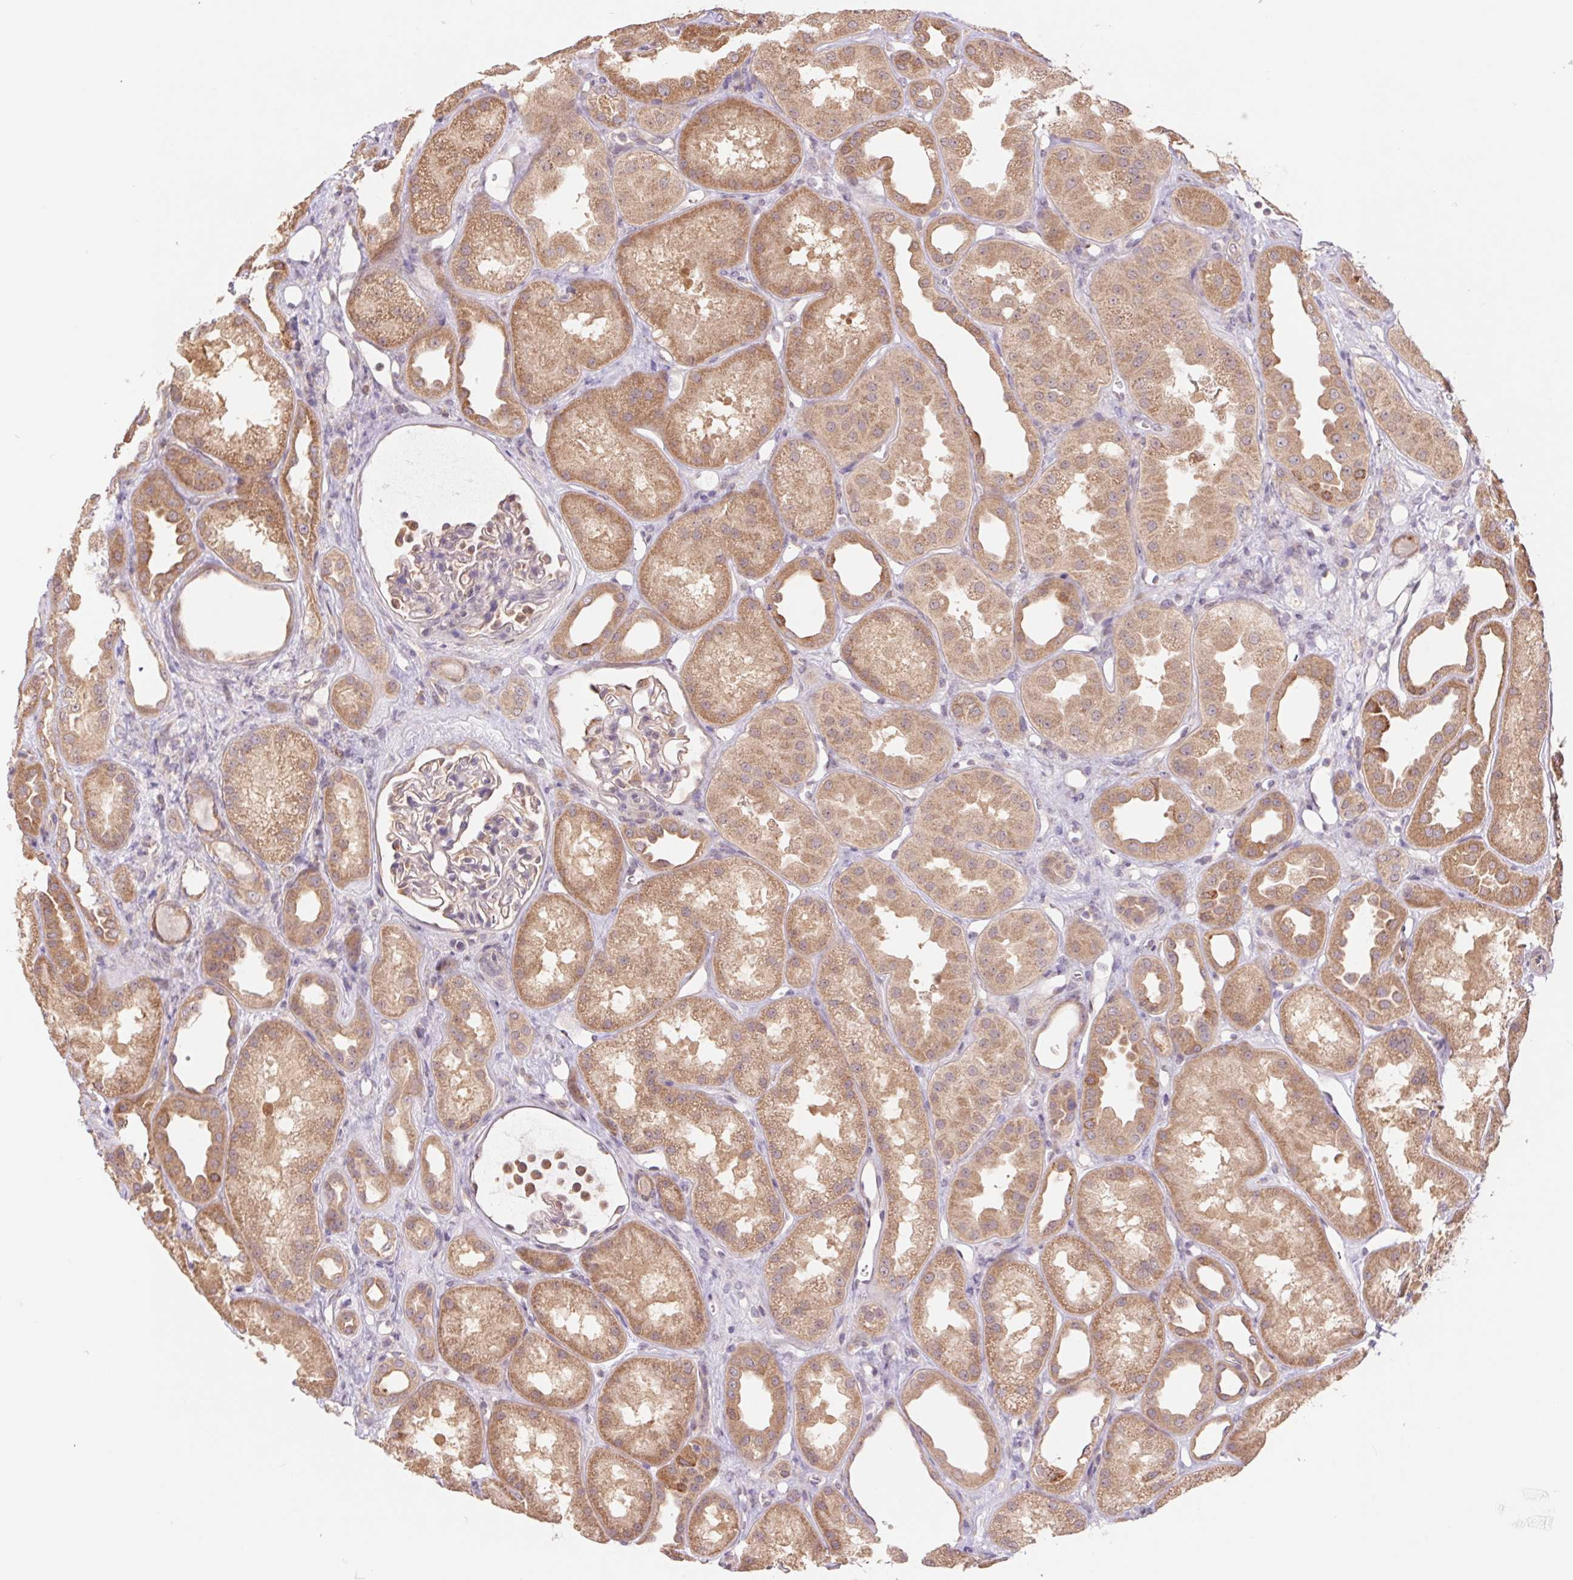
{"staining": {"intensity": "weak", "quantity": "25%-75%", "location": "cytoplasmic/membranous"}, "tissue": "kidney", "cell_type": "Cells in glomeruli", "image_type": "normal", "snomed": [{"axis": "morphology", "description": "Normal tissue, NOS"}, {"axis": "topography", "description": "Kidney"}], "caption": "A brown stain shows weak cytoplasmic/membranous staining of a protein in cells in glomeruli of normal kidney.", "gene": "RRM1", "patient": {"sex": "male", "age": 61}}